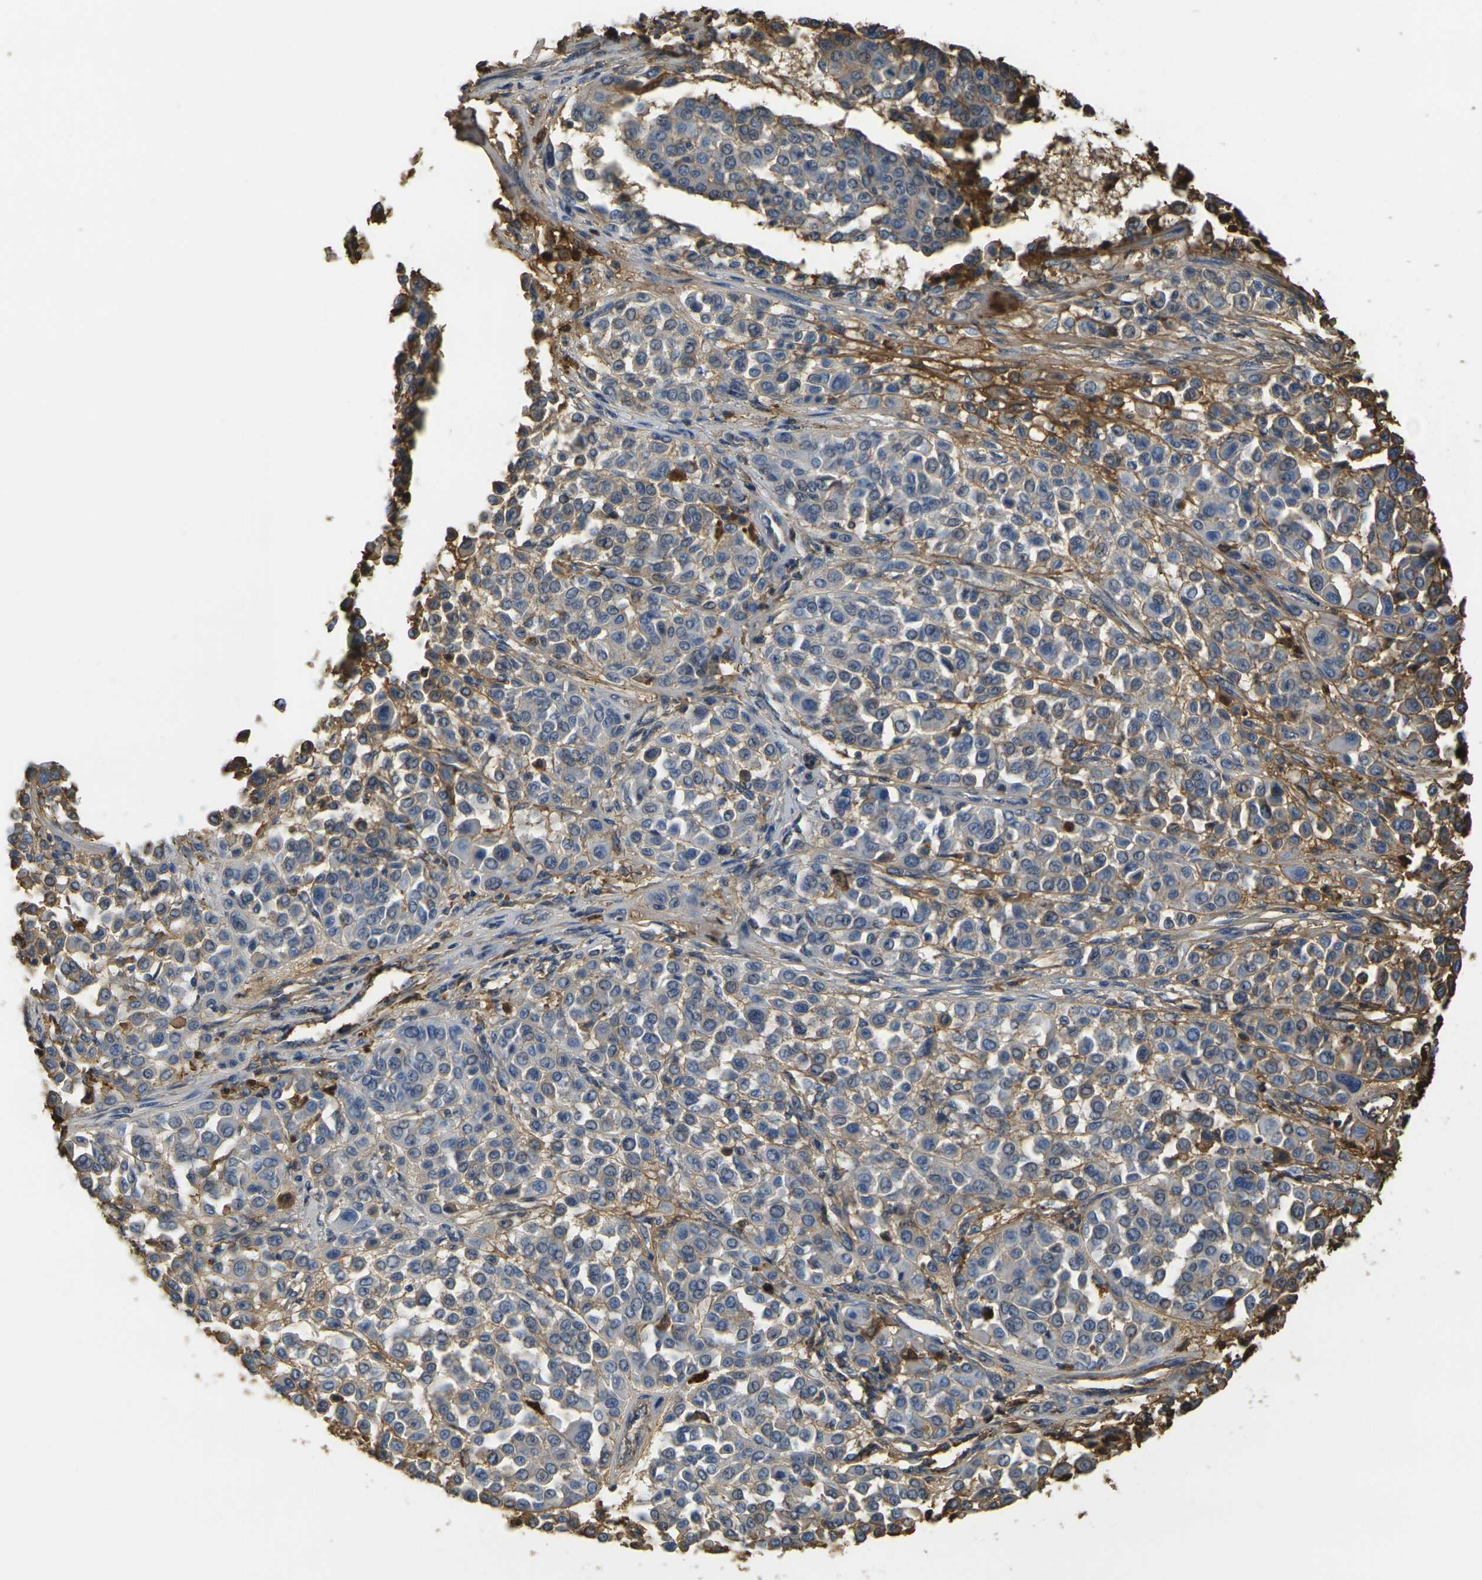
{"staining": {"intensity": "moderate", "quantity": "<25%", "location": "cytoplasmic/membranous"}, "tissue": "melanoma", "cell_type": "Tumor cells", "image_type": "cancer", "snomed": [{"axis": "morphology", "description": "Malignant melanoma, Metastatic site"}, {"axis": "topography", "description": "Soft tissue"}], "caption": "Malignant melanoma (metastatic site) tissue exhibits moderate cytoplasmic/membranous positivity in approximately <25% of tumor cells Nuclei are stained in blue.", "gene": "PLCD1", "patient": {"sex": "male", "age": 41}}